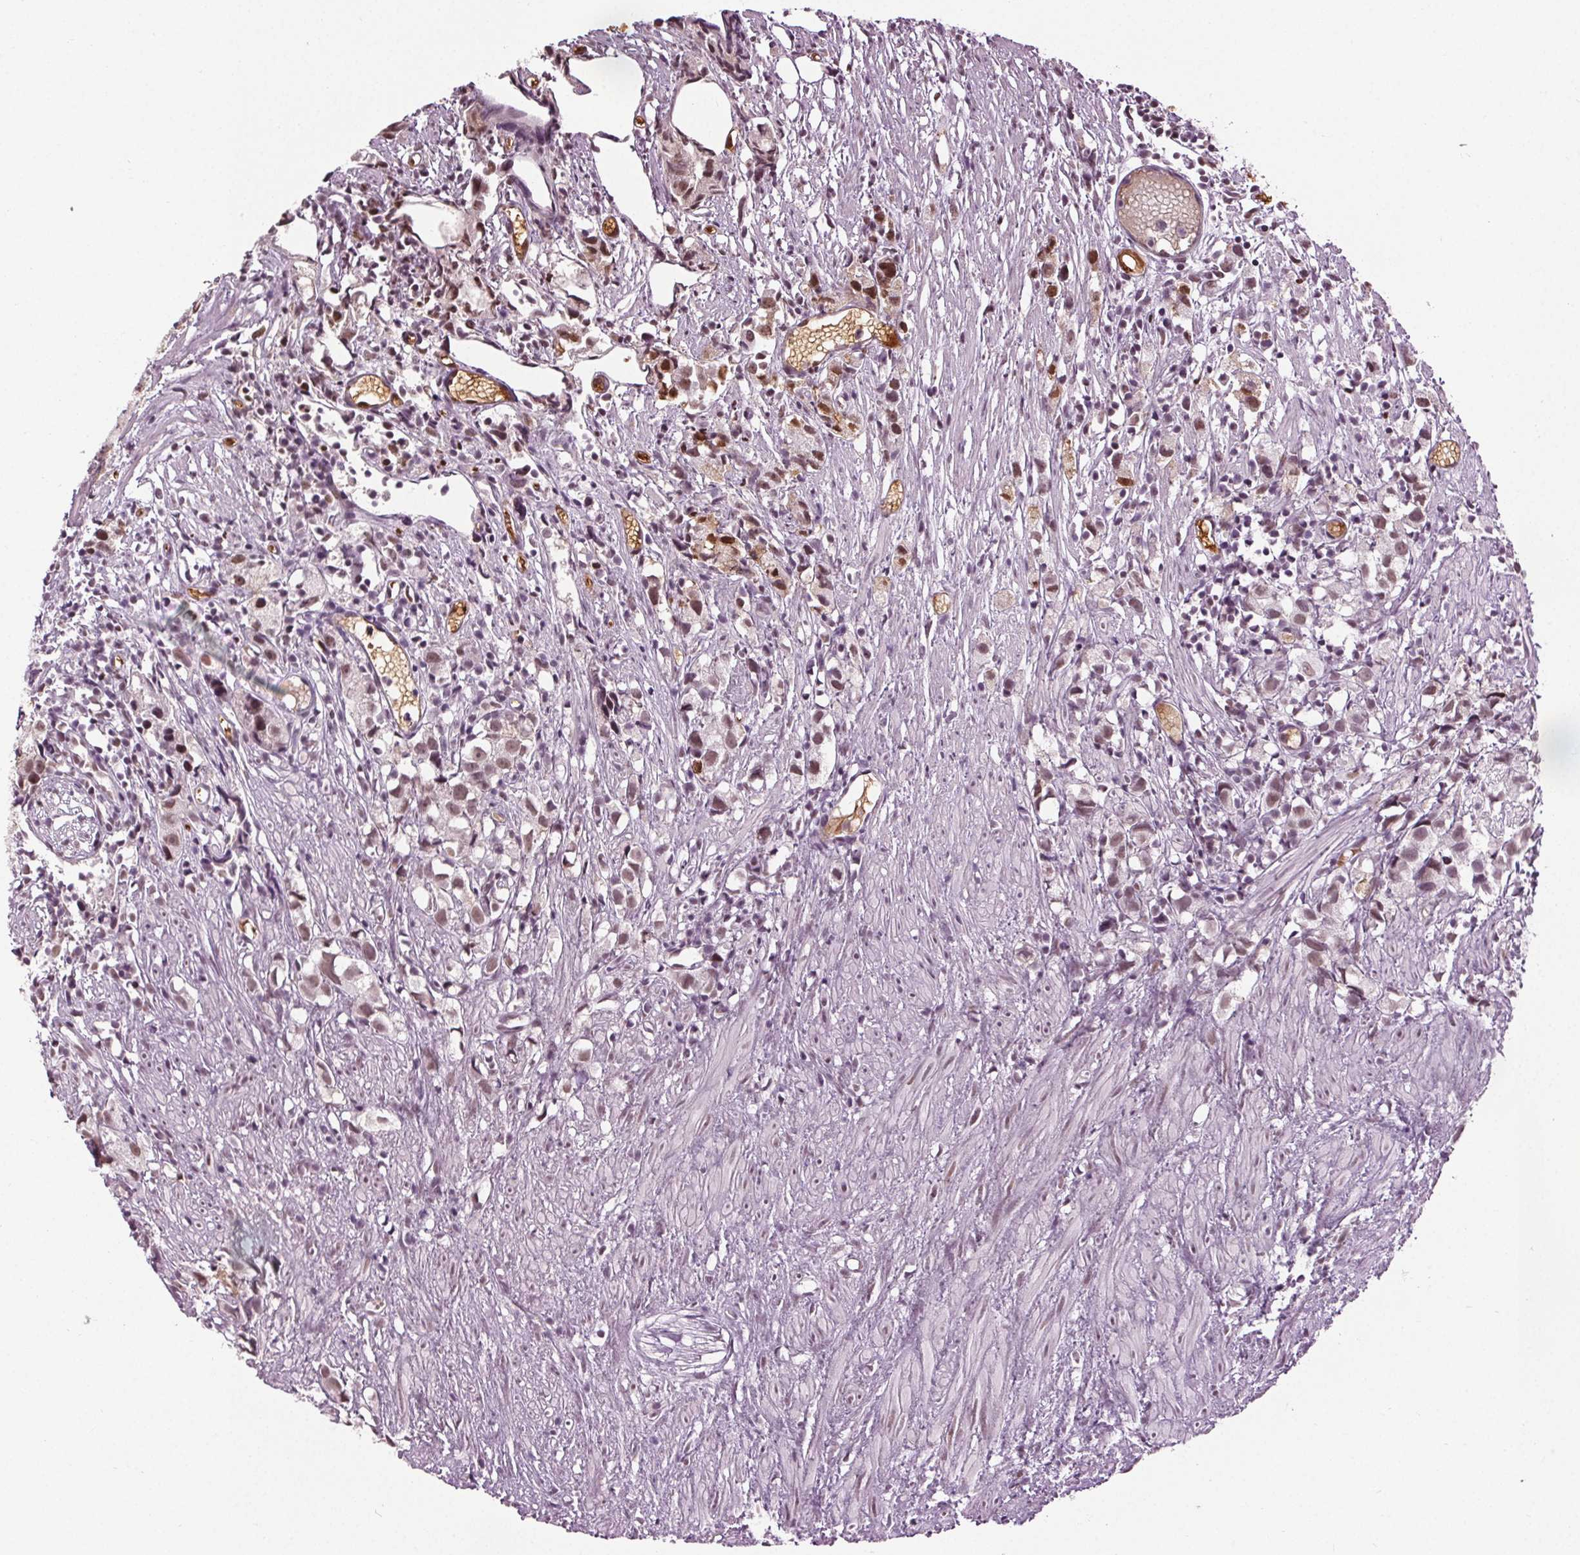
{"staining": {"intensity": "weak", "quantity": ">75%", "location": "nuclear"}, "tissue": "prostate cancer", "cell_type": "Tumor cells", "image_type": "cancer", "snomed": [{"axis": "morphology", "description": "Adenocarcinoma, High grade"}, {"axis": "topography", "description": "Prostate"}], "caption": "DAB (3,3'-diaminobenzidine) immunohistochemical staining of human prostate cancer (adenocarcinoma (high-grade)) displays weak nuclear protein expression in about >75% of tumor cells.", "gene": "IWS1", "patient": {"sex": "male", "age": 68}}